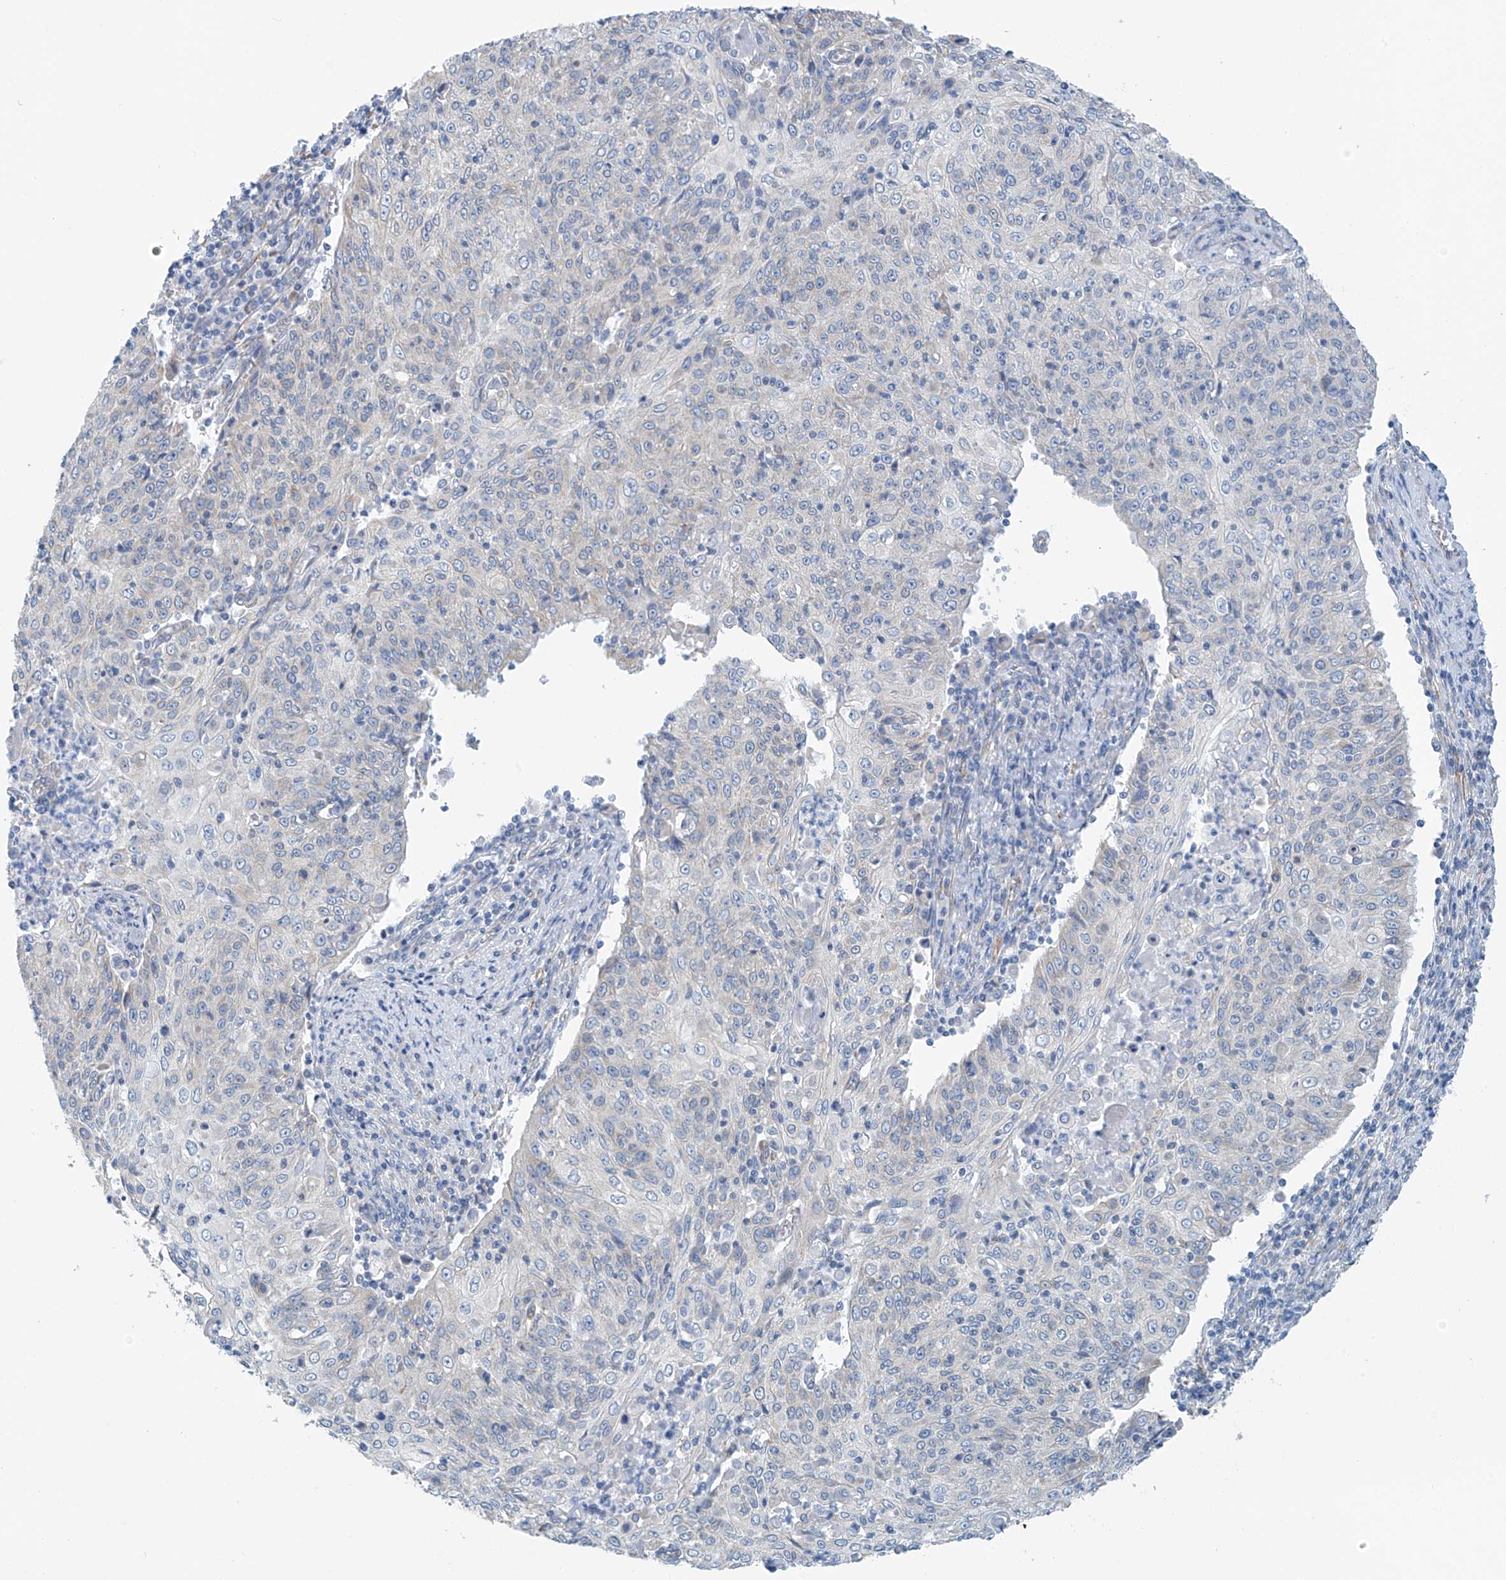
{"staining": {"intensity": "negative", "quantity": "none", "location": "none"}, "tissue": "cervical cancer", "cell_type": "Tumor cells", "image_type": "cancer", "snomed": [{"axis": "morphology", "description": "Squamous cell carcinoma, NOS"}, {"axis": "topography", "description": "Cervix"}], "caption": "IHC of cervical squamous cell carcinoma shows no staining in tumor cells.", "gene": "RCN2", "patient": {"sex": "female", "age": 48}}